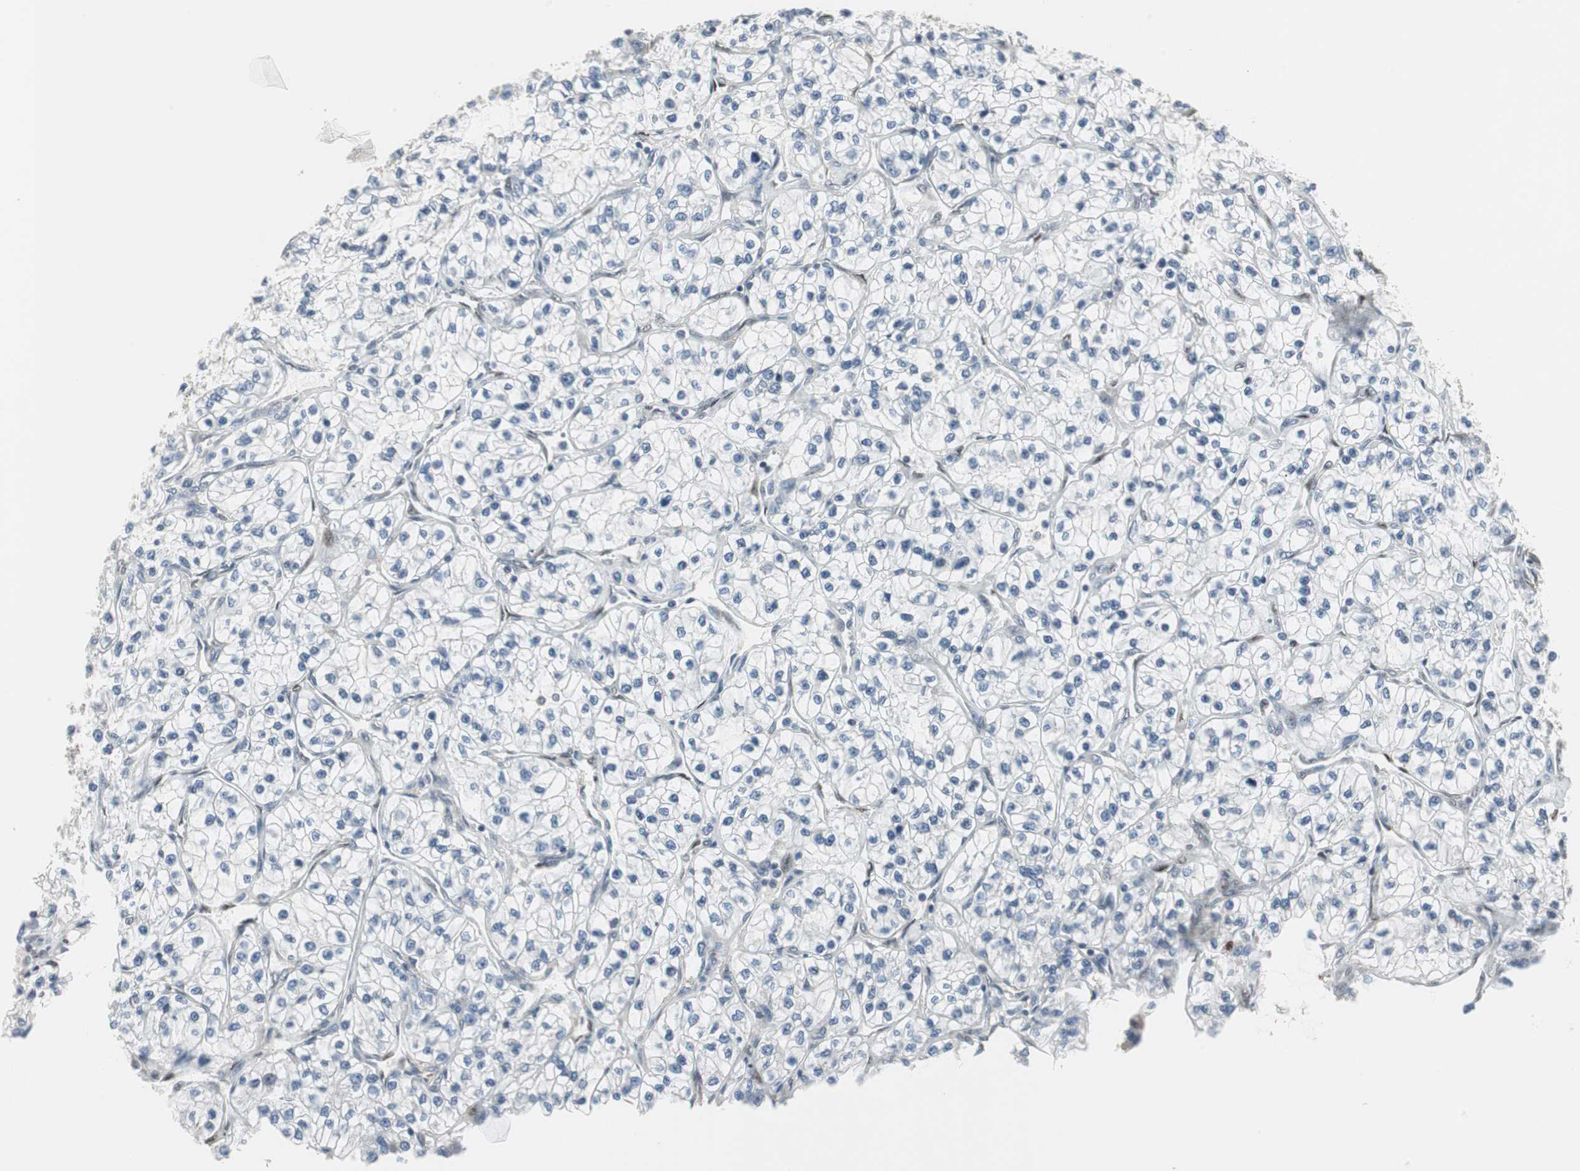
{"staining": {"intensity": "negative", "quantity": "none", "location": "none"}, "tissue": "renal cancer", "cell_type": "Tumor cells", "image_type": "cancer", "snomed": [{"axis": "morphology", "description": "Adenocarcinoma, NOS"}, {"axis": "topography", "description": "Kidney"}], "caption": "This is an immunohistochemistry (IHC) histopathology image of renal cancer (adenocarcinoma). There is no expression in tumor cells.", "gene": "CCT5", "patient": {"sex": "female", "age": 57}}